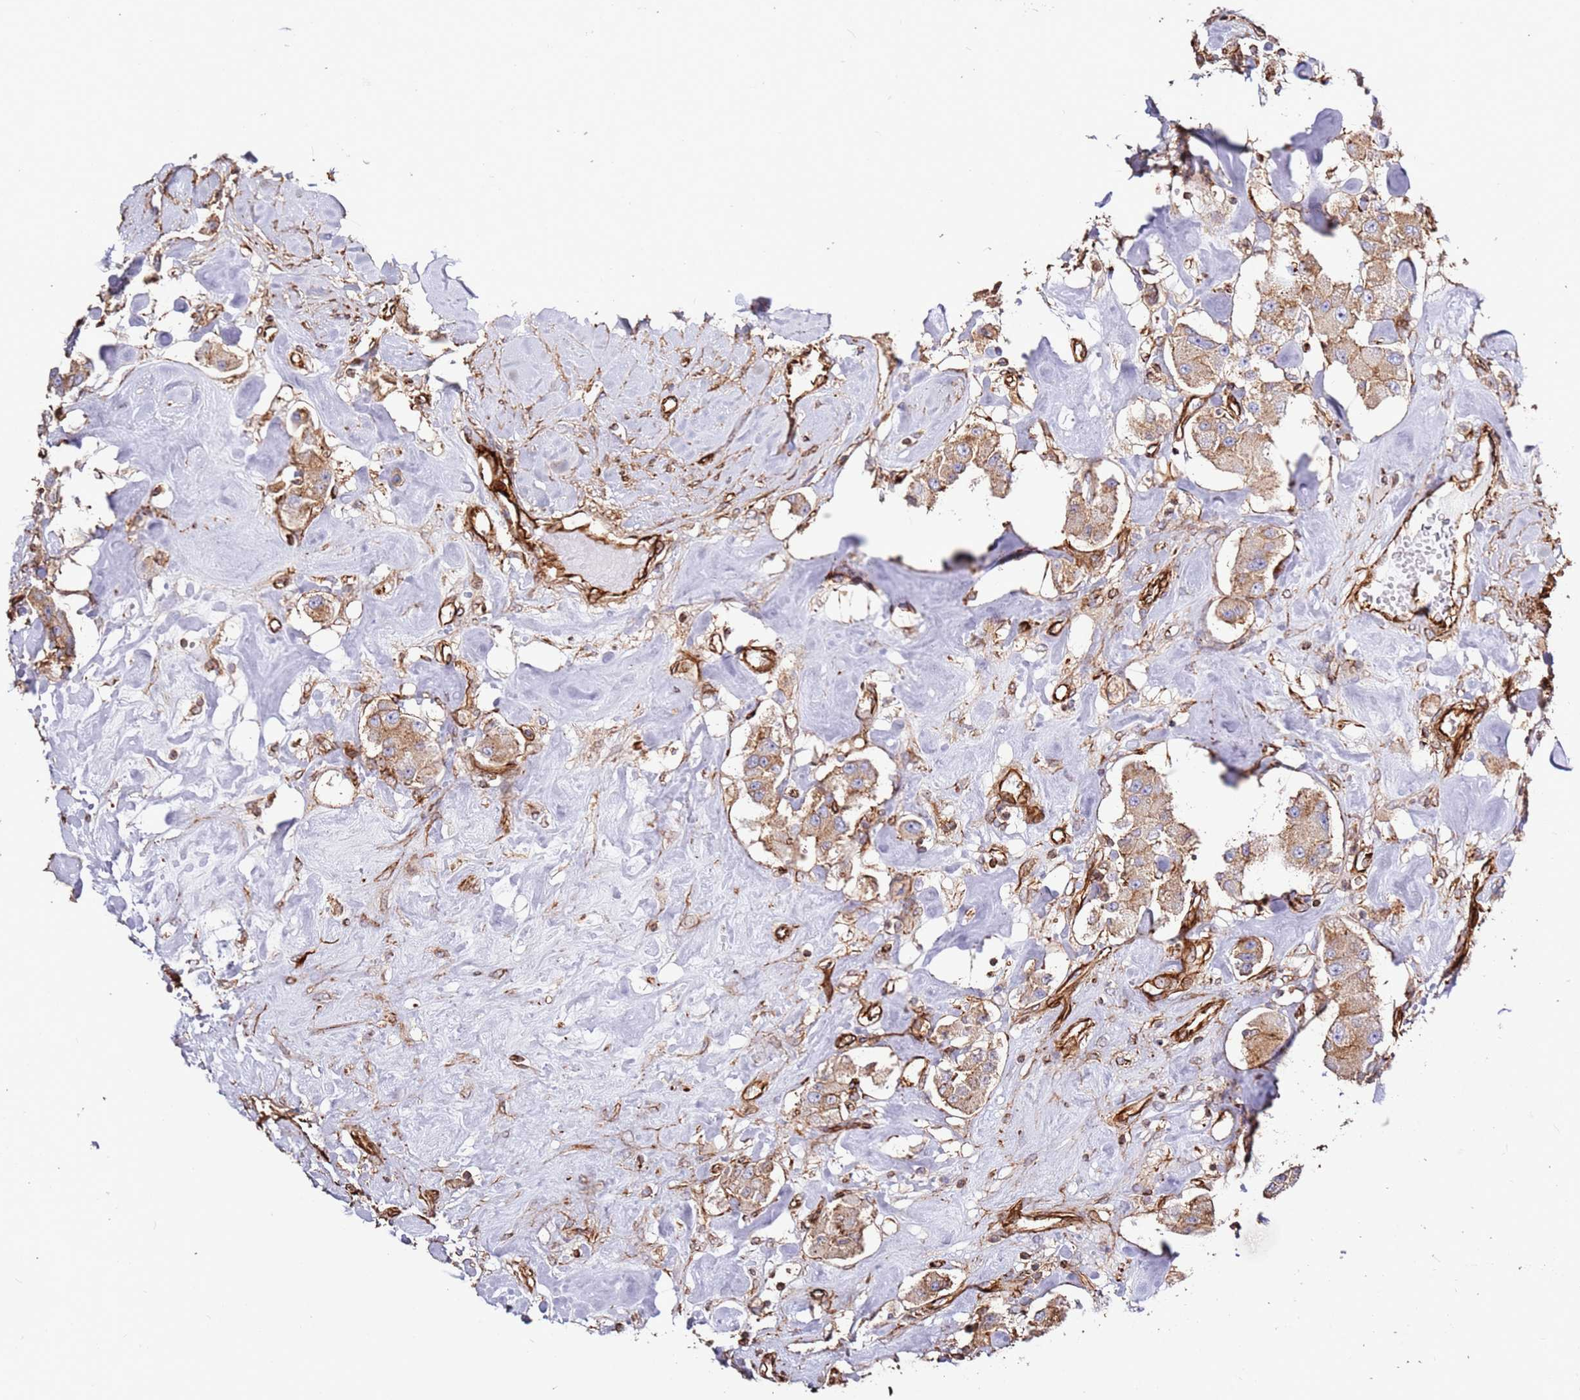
{"staining": {"intensity": "moderate", "quantity": ">75%", "location": "cytoplasmic/membranous"}, "tissue": "carcinoid", "cell_type": "Tumor cells", "image_type": "cancer", "snomed": [{"axis": "morphology", "description": "Carcinoid, malignant, NOS"}, {"axis": "topography", "description": "Pancreas"}], "caption": "Protein expression analysis of carcinoid (malignant) shows moderate cytoplasmic/membranous expression in approximately >75% of tumor cells. Using DAB (brown) and hematoxylin (blue) stains, captured at high magnification using brightfield microscopy.", "gene": "MRGPRE", "patient": {"sex": "male", "age": 41}}